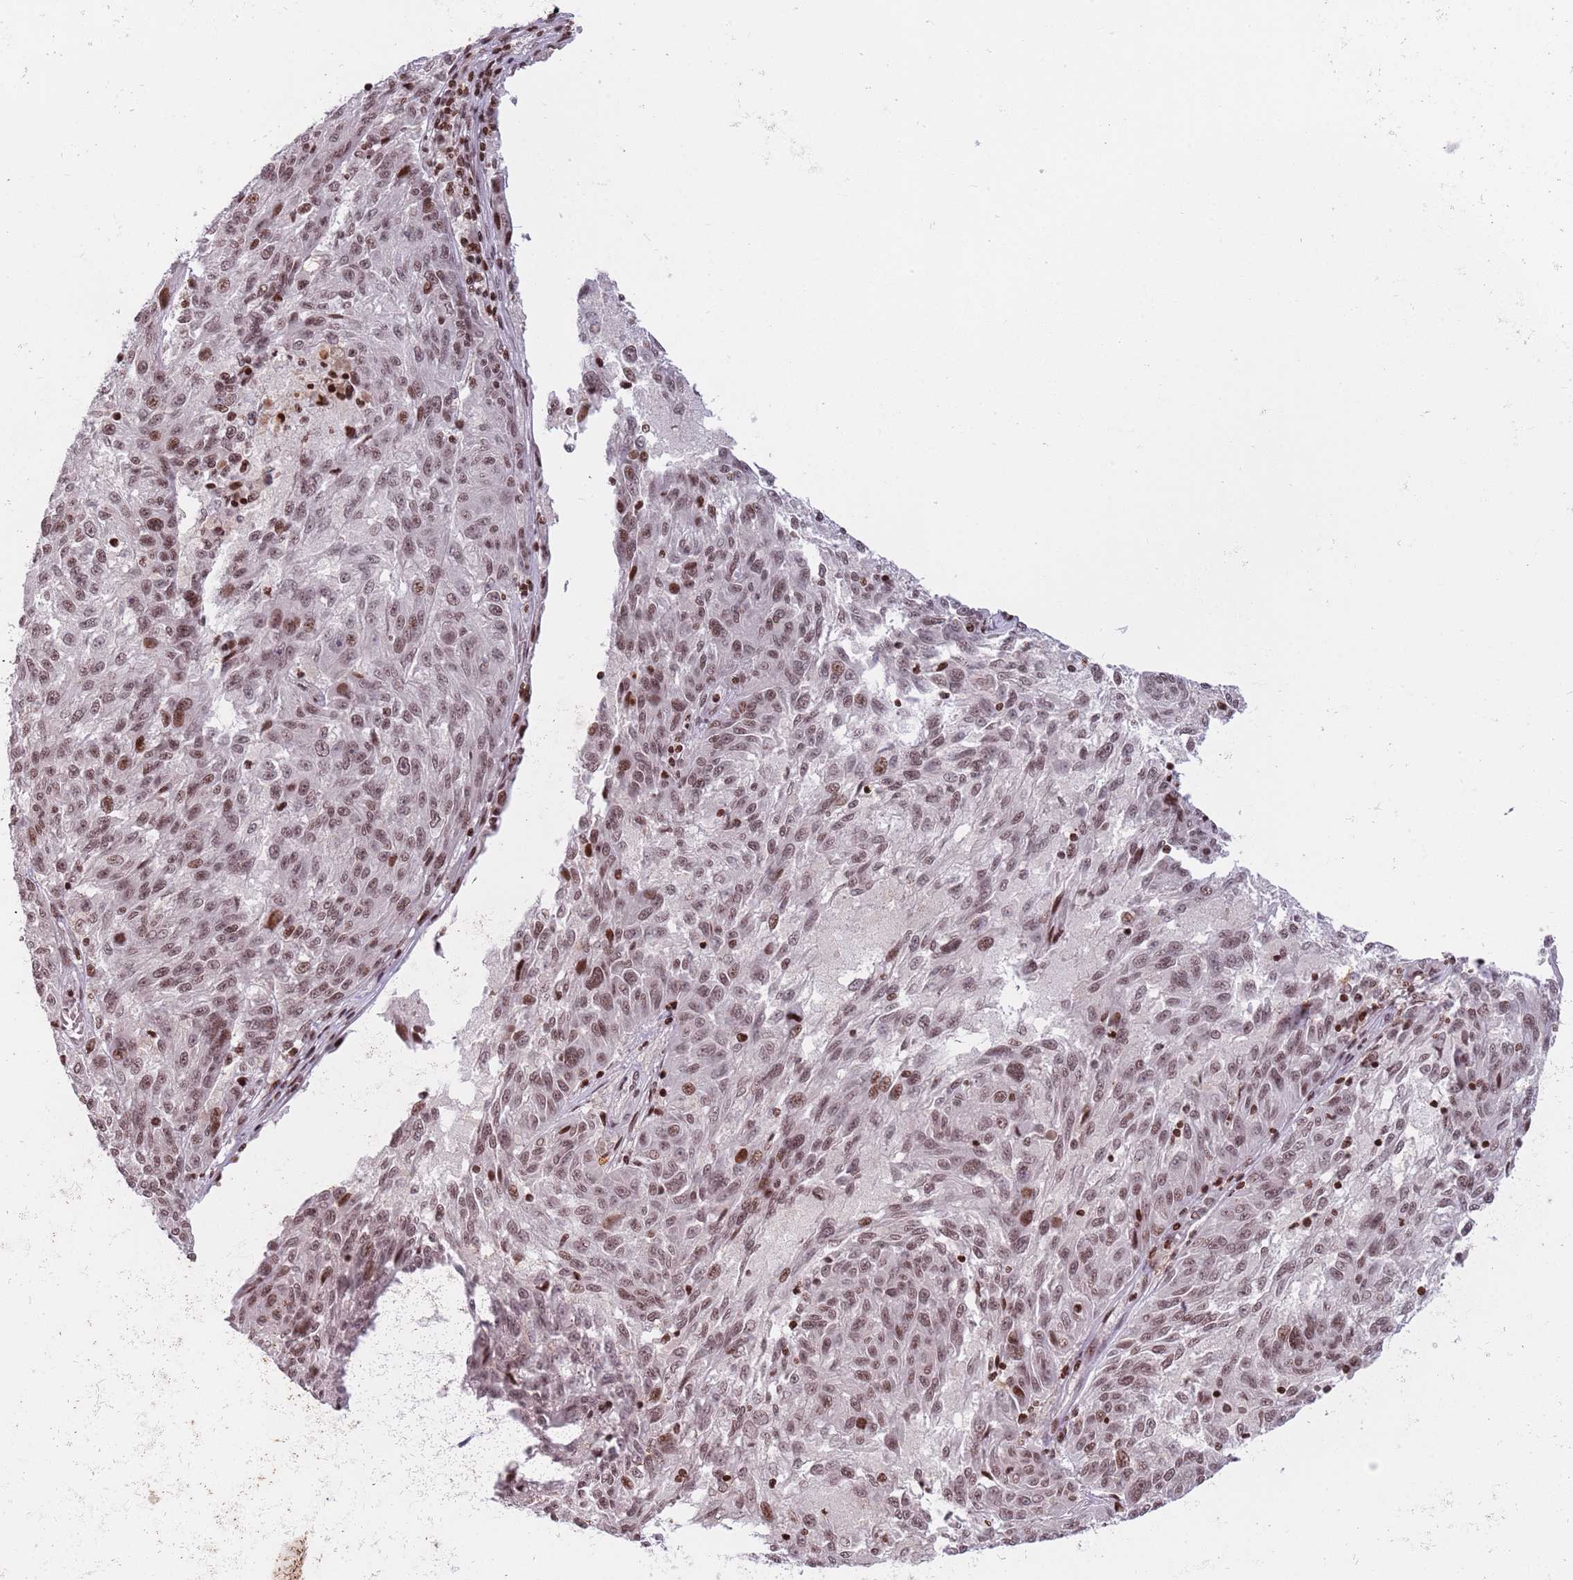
{"staining": {"intensity": "moderate", "quantity": ">75%", "location": "nuclear"}, "tissue": "melanoma", "cell_type": "Tumor cells", "image_type": "cancer", "snomed": [{"axis": "morphology", "description": "Malignant melanoma, NOS"}, {"axis": "topography", "description": "Skin"}], "caption": "Immunohistochemical staining of melanoma exhibits moderate nuclear protein staining in approximately >75% of tumor cells.", "gene": "SH3RF3", "patient": {"sex": "male", "age": 53}}